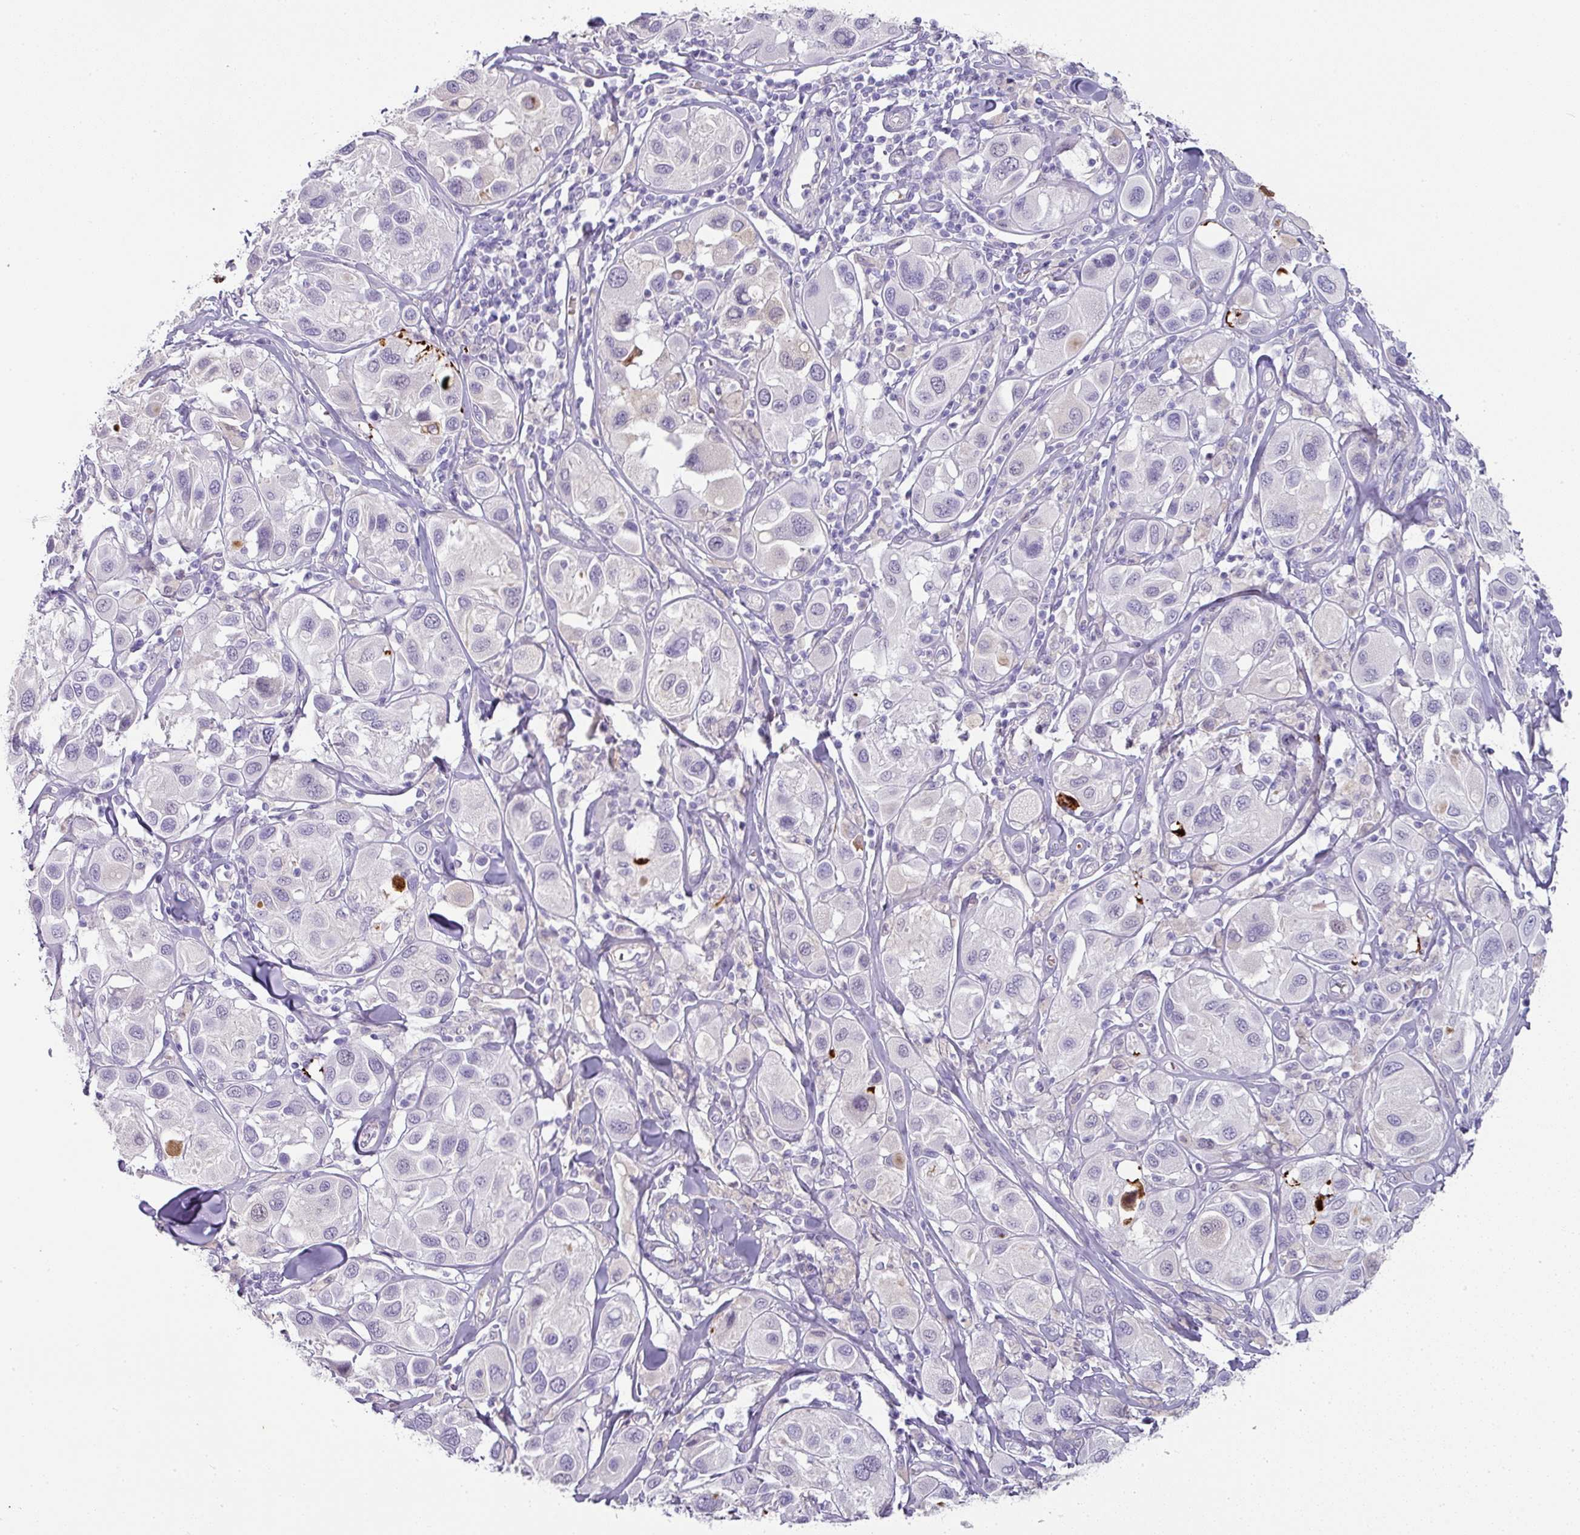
{"staining": {"intensity": "negative", "quantity": "none", "location": "none"}, "tissue": "melanoma", "cell_type": "Tumor cells", "image_type": "cancer", "snomed": [{"axis": "morphology", "description": "Malignant melanoma, Metastatic site"}, {"axis": "topography", "description": "Skin"}], "caption": "Micrograph shows no protein expression in tumor cells of melanoma tissue.", "gene": "OR52N1", "patient": {"sex": "male", "age": 41}}